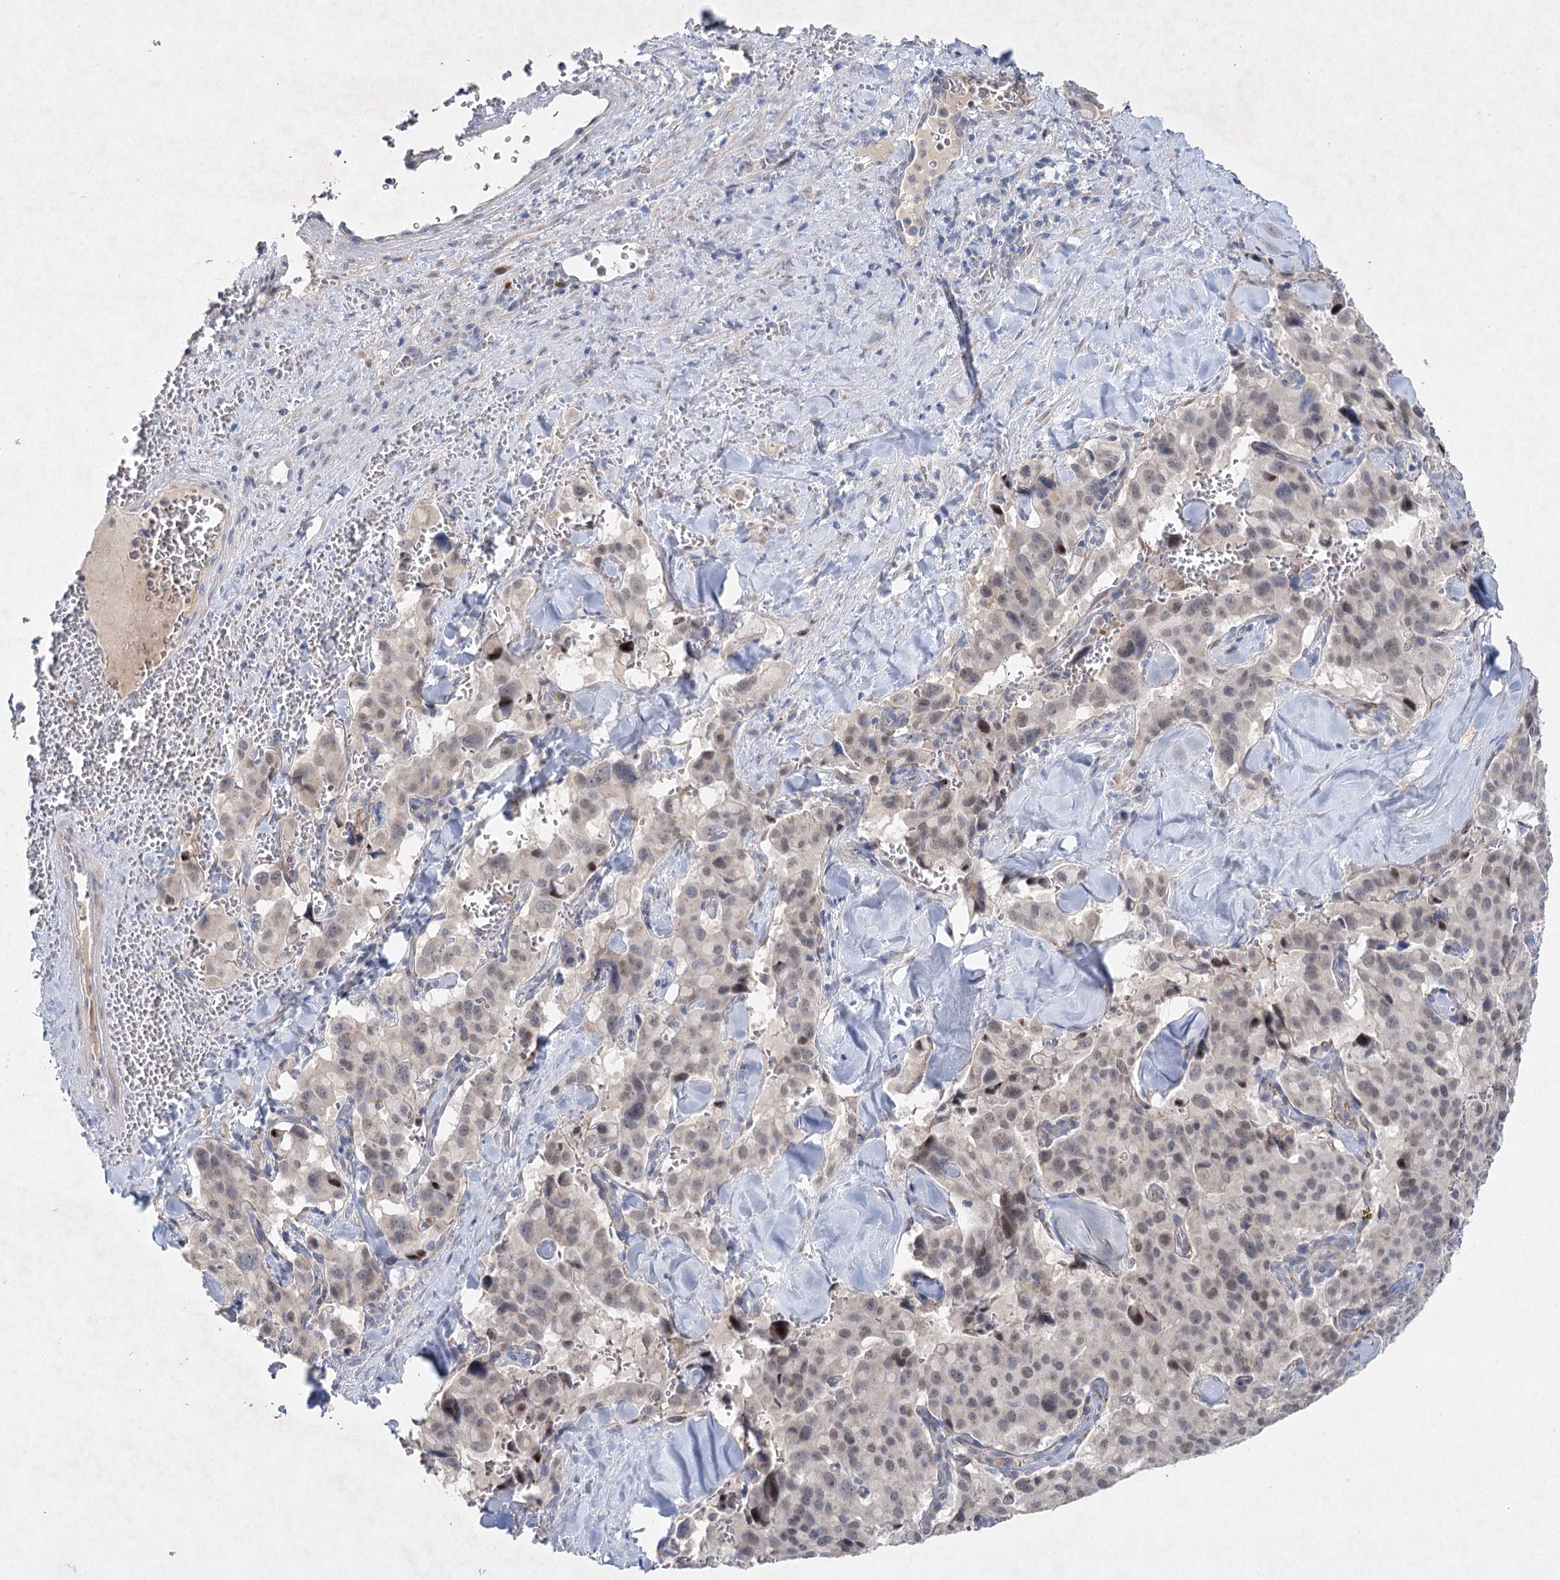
{"staining": {"intensity": "weak", "quantity": "25%-75%", "location": "nuclear"}, "tissue": "pancreatic cancer", "cell_type": "Tumor cells", "image_type": "cancer", "snomed": [{"axis": "morphology", "description": "Adenocarcinoma, NOS"}, {"axis": "topography", "description": "Pancreas"}], "caption": "Immunohistochemistry (IHC) micrograph of pancreatic cancer (adenocarcinoma) stained for a protein (brown), which shows low levels of weak nuclear positivity in about 25%-75% of tumor cells.", "gene": "RFX6", "patient": {"sex": "male", "age": 65}}